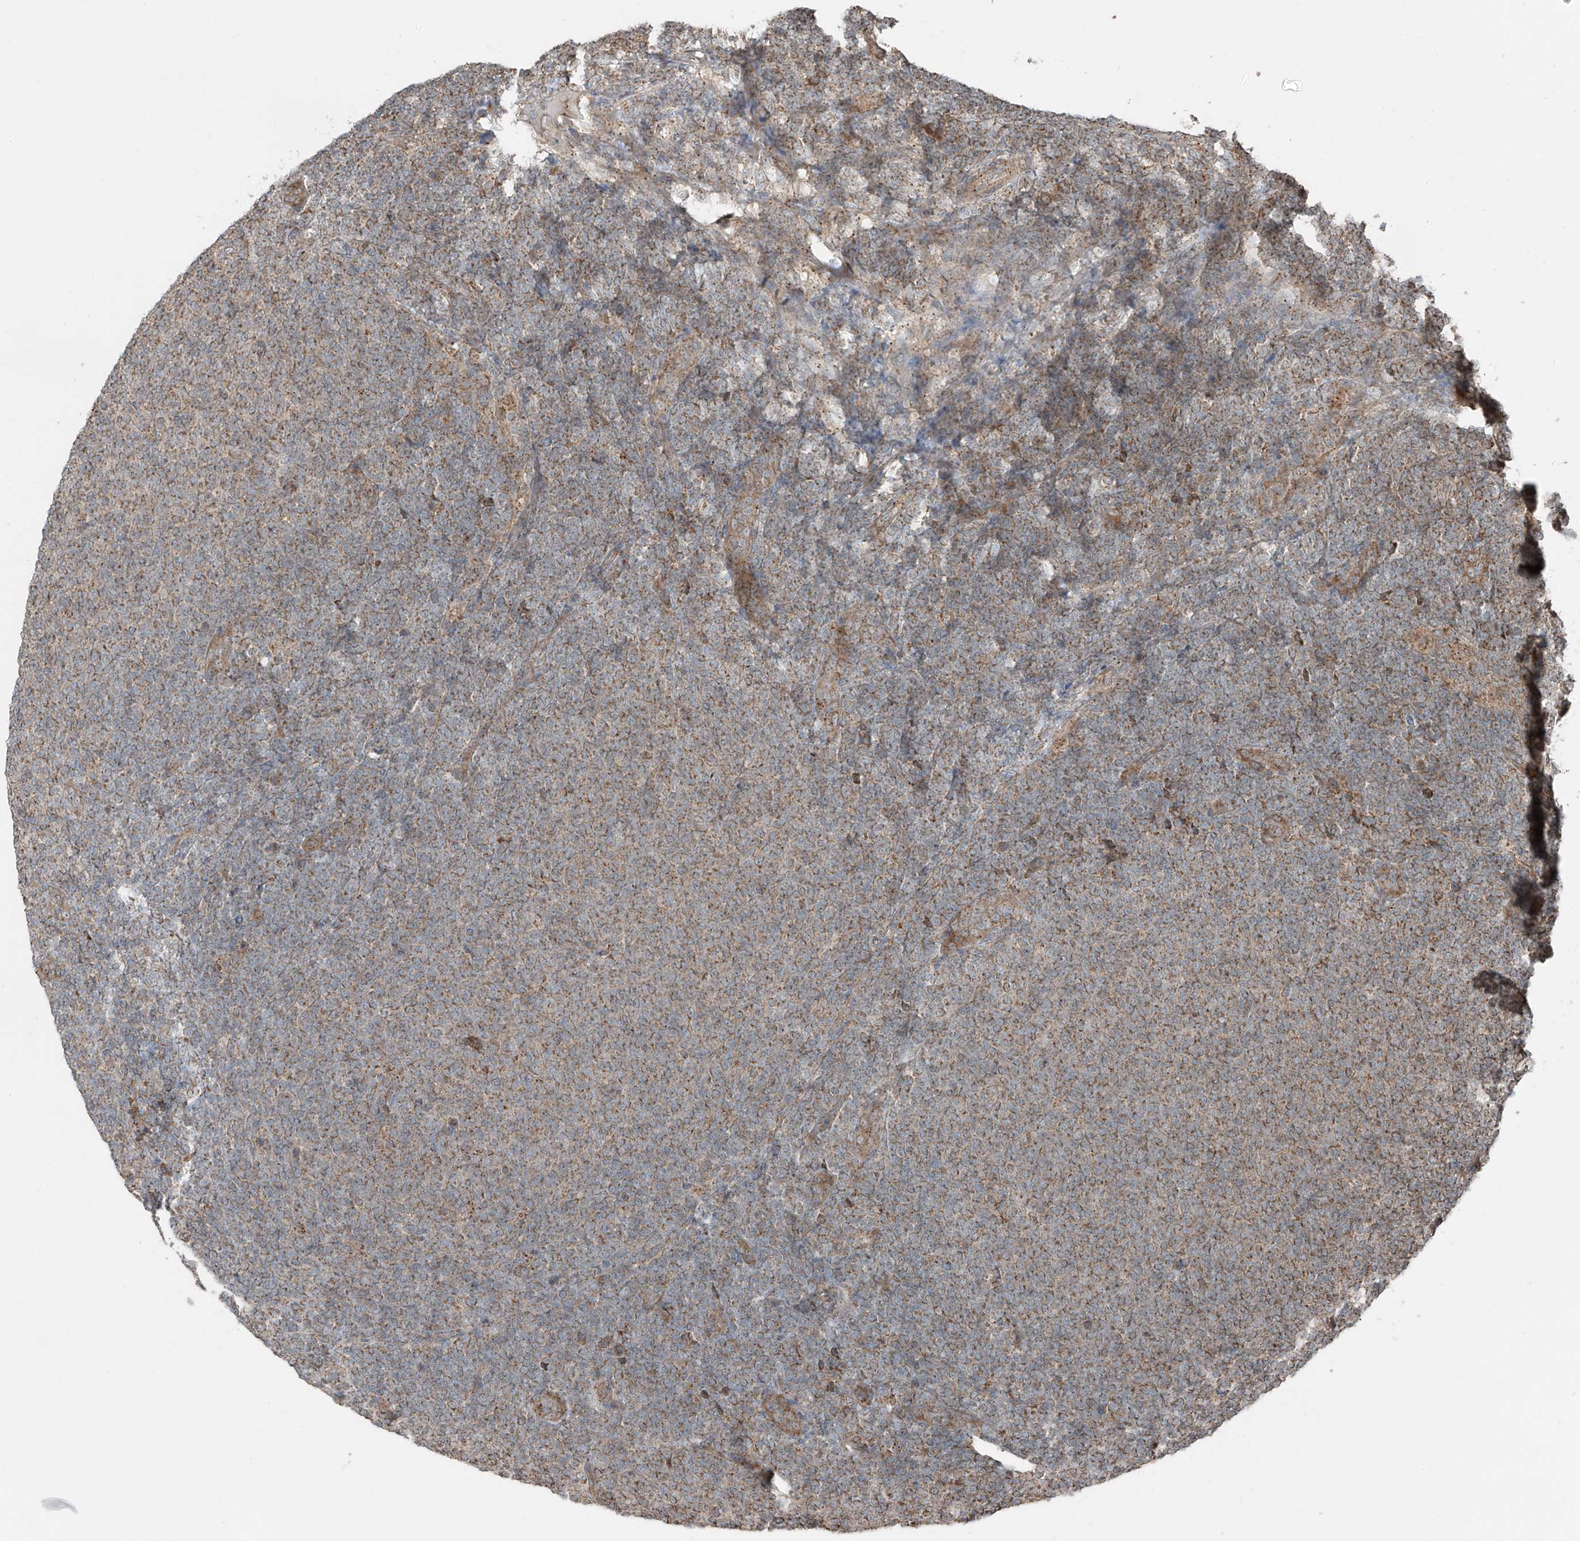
{"staining": {"intensity": "moderate", "quantity": "25%-75%", "location": "cytoplasmic/membranous"}, "tissue": "lymphoma", "cell_type": "Tumor cells", "image_type": "cancer", "snomed": [{"axis": "morphology", "description": "Malignant lymphoma, non-Hodgkin's type, Low grade"}, {"axis": "topography", "description": "Lymph node"}], "caption": "Tumor cells exhibit medium levels of moderate cytoplasmic/membranous expression in approximately 25%-75% of cells in human lymphoma. (DAB (3,3'-diaminobenzidine) IHC with brightfield microscopy, high magnification).", "gene": "CEP162", "patient": {"sex": "male", "age": 66}}